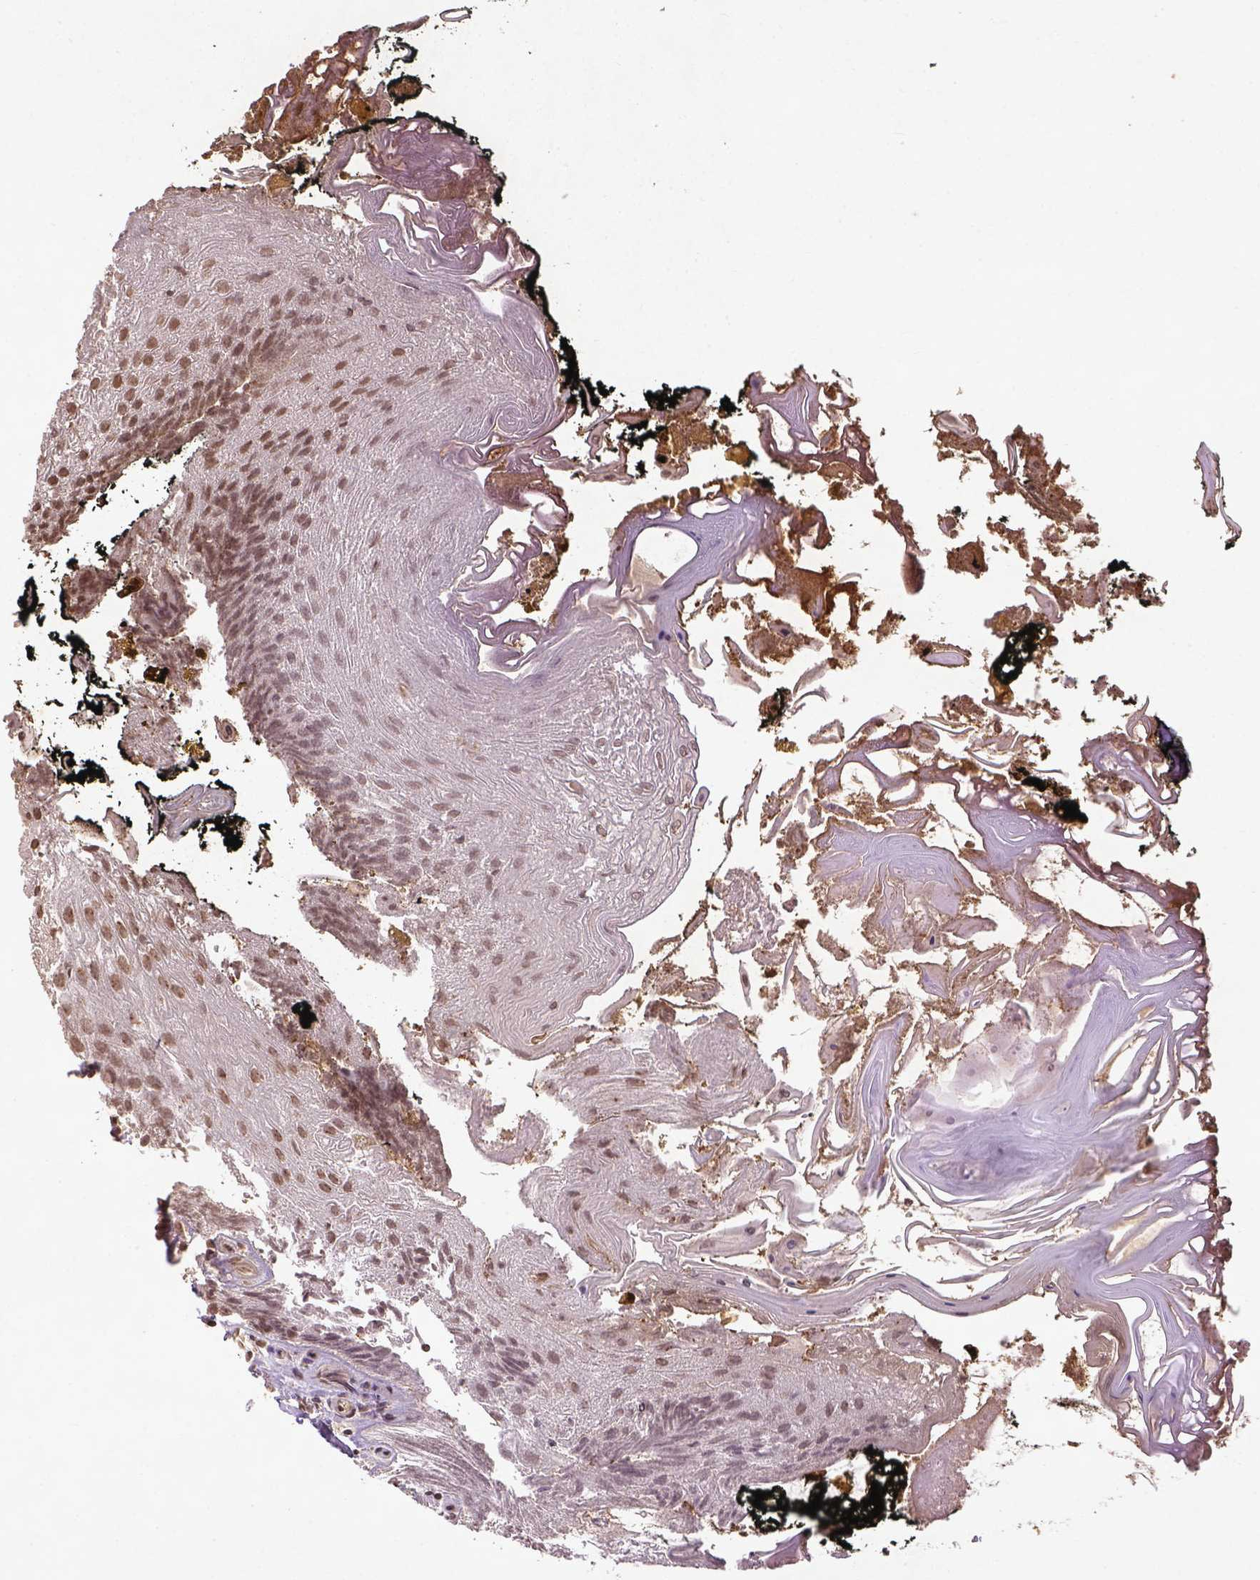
{"staining": {"intensity": "moderate", "quantity": ">75%", "location": "nuclear"}, "tissue": "oral mucosa", "cell_type": "Squamous epithelial cells", "image_type": "normal", "snomed": [{"axis": "morphology", "description": "Normal tissue, NOS"}, {"axis": "morphology", "description": "Squamous cell carcinoma, NOS"}, {"axis": "topography", "description": "Oral tissue"}, {"axis": "topography", "description": "Head-Neck"}], "caption": "Immunohistochemical staining of benign oral mucosa reveals medium levels of moderate nuclear positivity in approximately >75% of squamous epithelial cells. The staining was performed using DAB to visualize the protein expression in brown, while the nuclei were stained in blue with hematoxylin (Magnification: 20x).", "gene": "BANF1", "patient": {"sex": "male", "age": 69}}